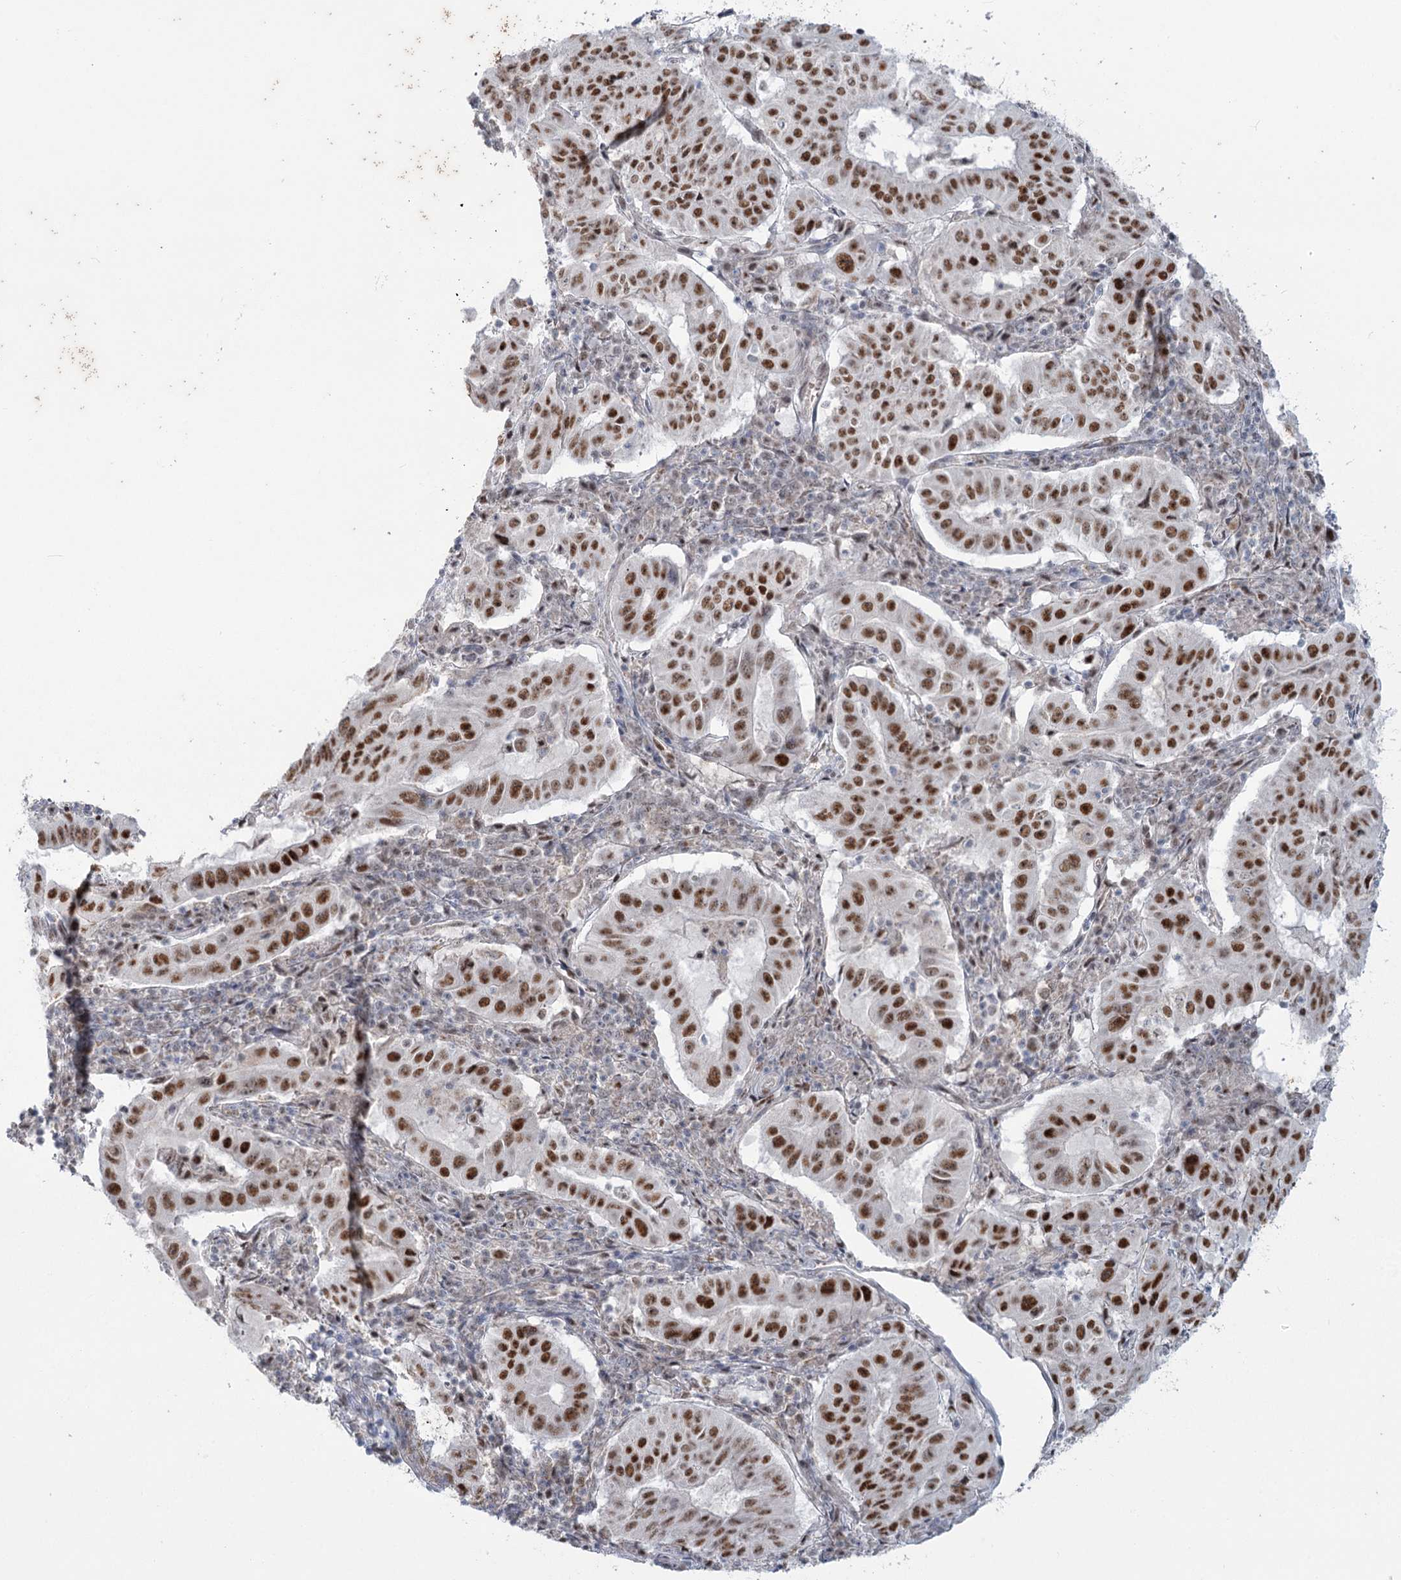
{"staining": {"intensity": "strong", "quantity": ">75%", "location": "nuclear"}, "tissue": "pancreatic cancer", "cell_type": "Tumor cells", "image_type": "cancer", "snomed": [{"axis": "morphology", "description": "Adenocarcinoma, NOS"}, {"axis": "topography", "description": "Pancreas"}], "caption": "Protein expression analysis of human pancreatic cancer (adenocarcinoma) reveals strong nuclear expression in about >75% of tumor cells. (brown staining indicates protein expression, while blue staining denotes nuclei).", "gene": "MTG1", "patient": {"sex": "male", "age": 63}}